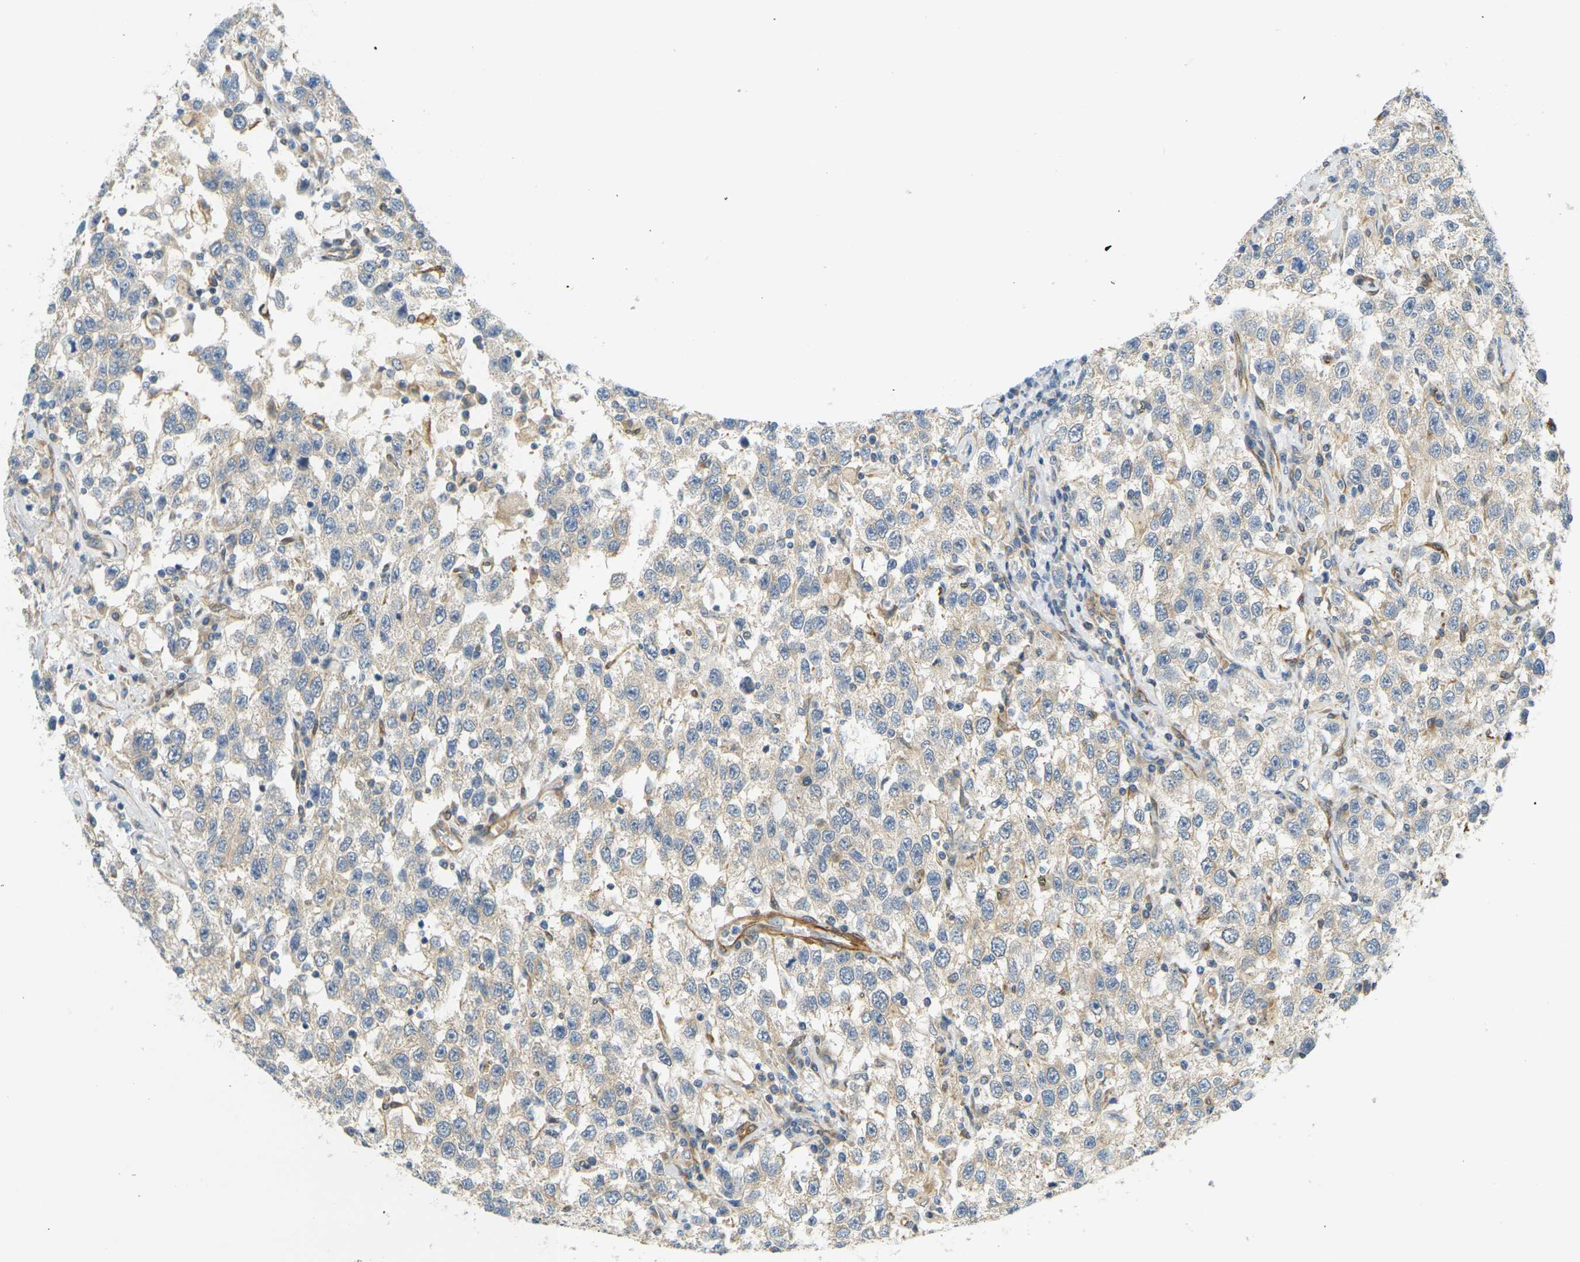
{"staining": {"intensity": "weak", "quantity": "<25%", "location": "cytoplasmic/membranous"}, "tissue": "testis cancer", "cell_type": "Tumor cells", "image_type": "cancer", "snomed": [{"axis": "morphology", "description": "Seminoma, NOS"}, {"axis": "topography", "description": "Testis"}], "caption": "Tumor cells are negative for brown protein staining in testis seminoma.", "gene": "CYTH3", "patient": {"sex": "male", "age": 41}}